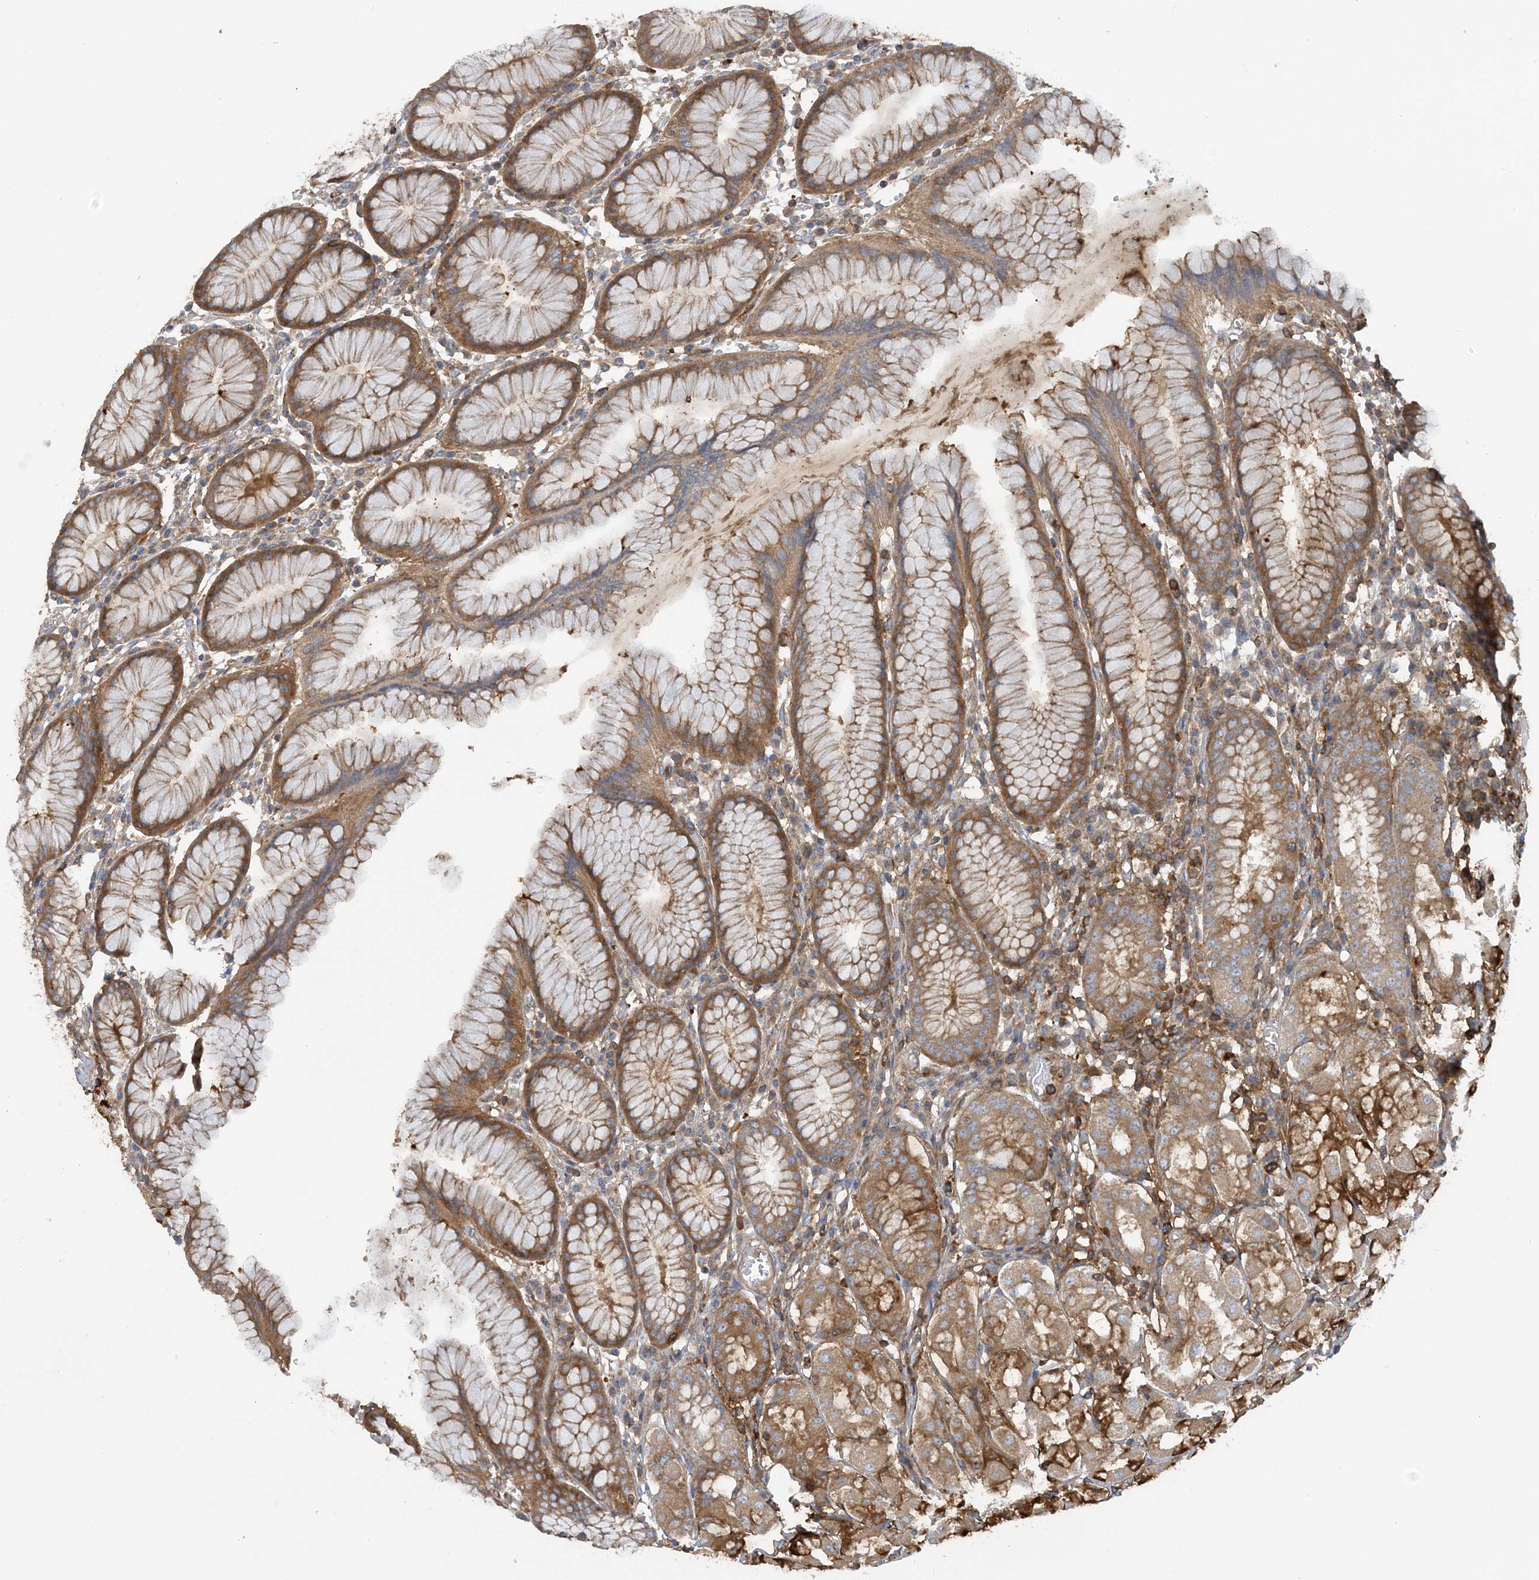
{"staining": {"intensity": "moderate", "quantity": ">75%", "location": "cytoplasmic/membranous"}, "tissue": "stomach", "cell_type": "Glandular cells", "image_type": "normal", "snomed": [{"axis": "morphology", "description": "Normal tissue, NOS"}, {"axis": "topography", "description": "Stomach"}, {"axis": "topography", "description": "Stomach, lower"}], "caption": "Protein positivity by IHC reveals moderate cytoplasmic/membranous positivity in approximately >75% of glandular cells in benign stomach.", "gene": "SFMBT2", "patient": {"sex": "female", "age": 56}}